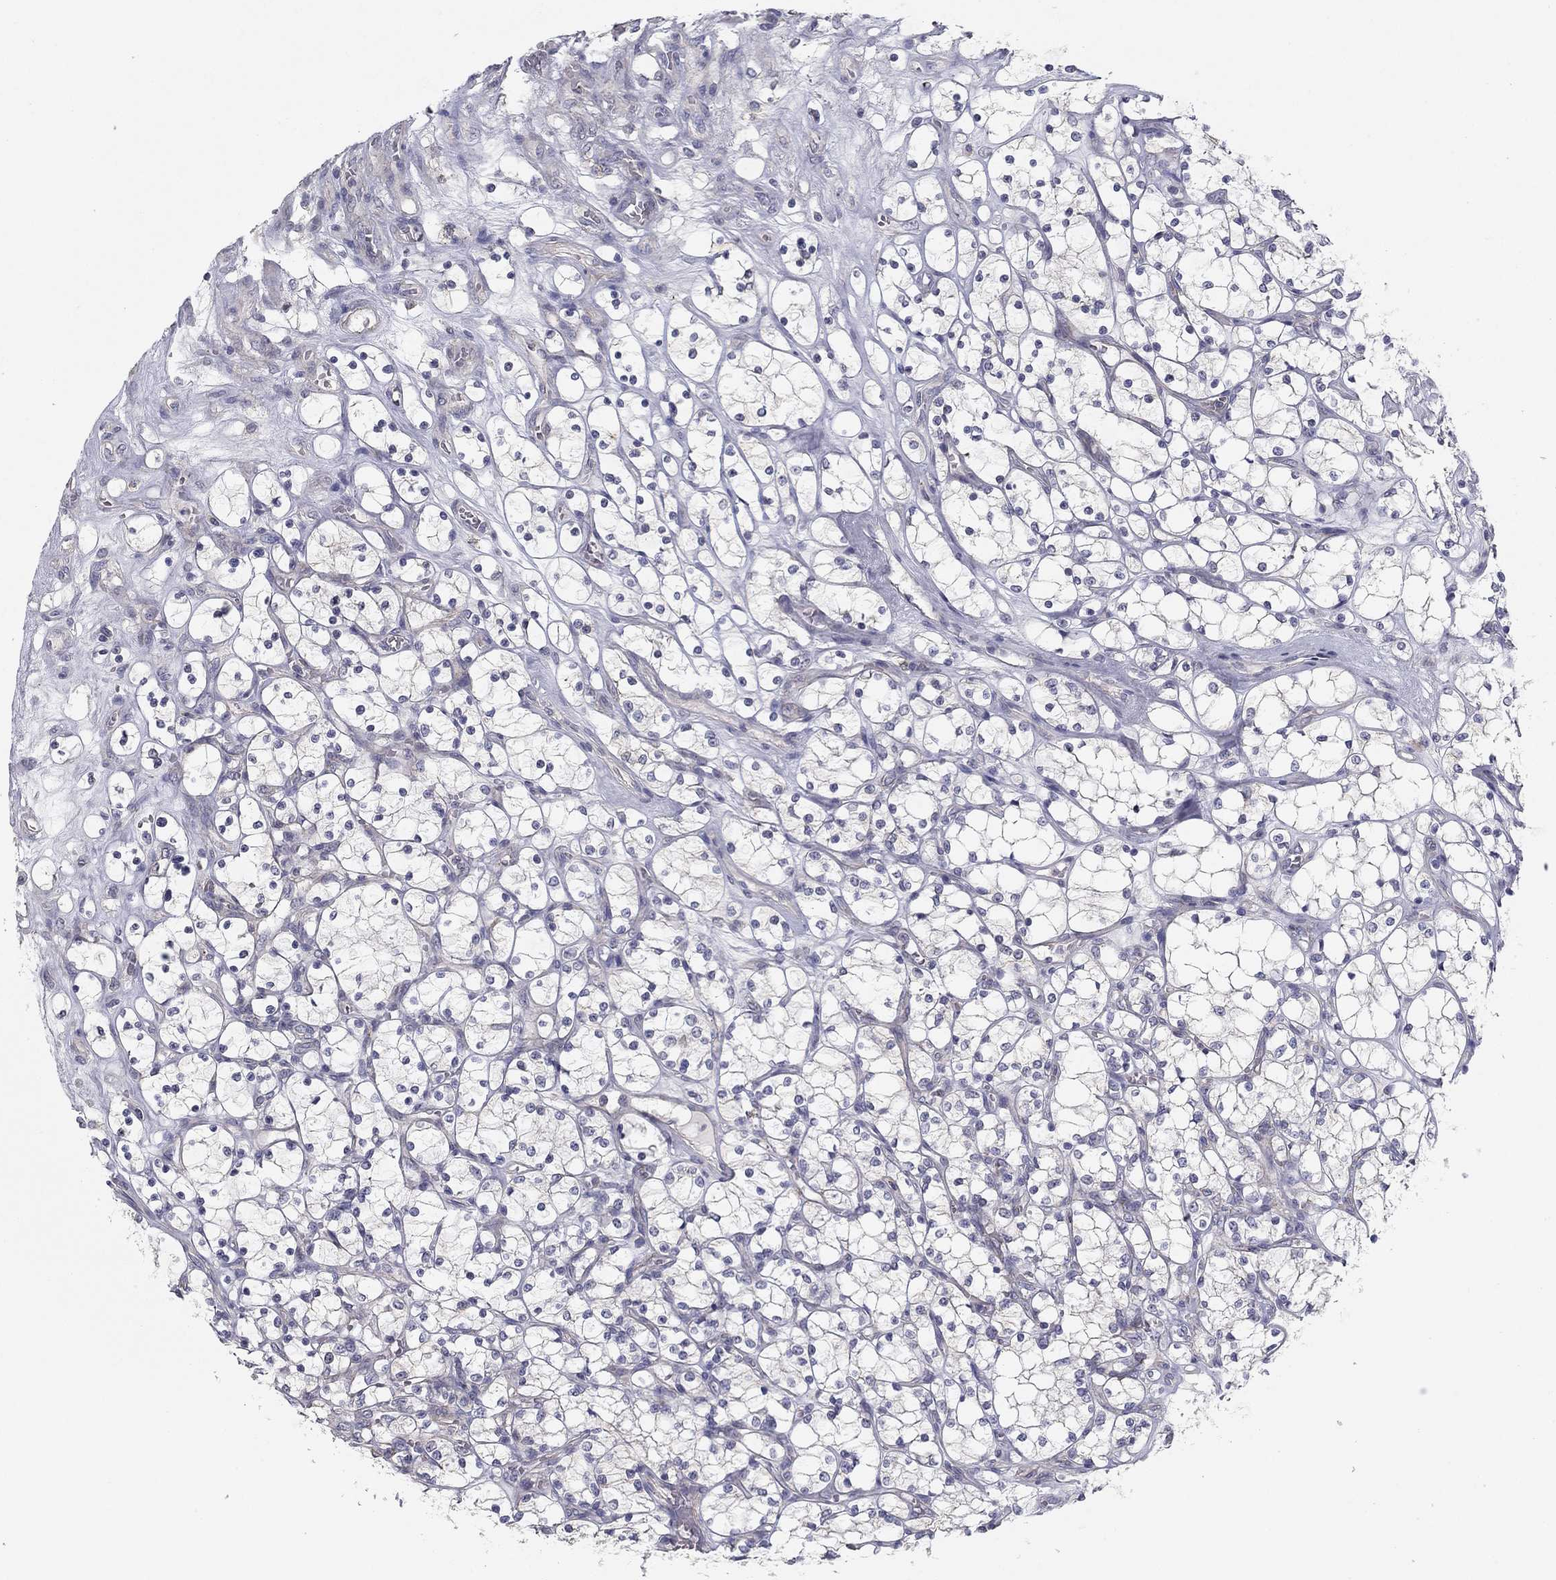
{"staining": {"intensity": "negative", "quantity": "none", "location": "none"}, "tissue": "renal cancer", "cell_type": "Tumor cells", "image_type": "cancer", "snomed": [{"axis": "morphology", "description": "Adenocarcinoma, NOS"}, {"axis": "topography", "description": "Kidney"}], "caption": "There is no significant staining in tumor cells of renal cancer (adenocarcinoma).", "gene": "SEPTIN3", "patient": {"sex": "female", "age": 69}}